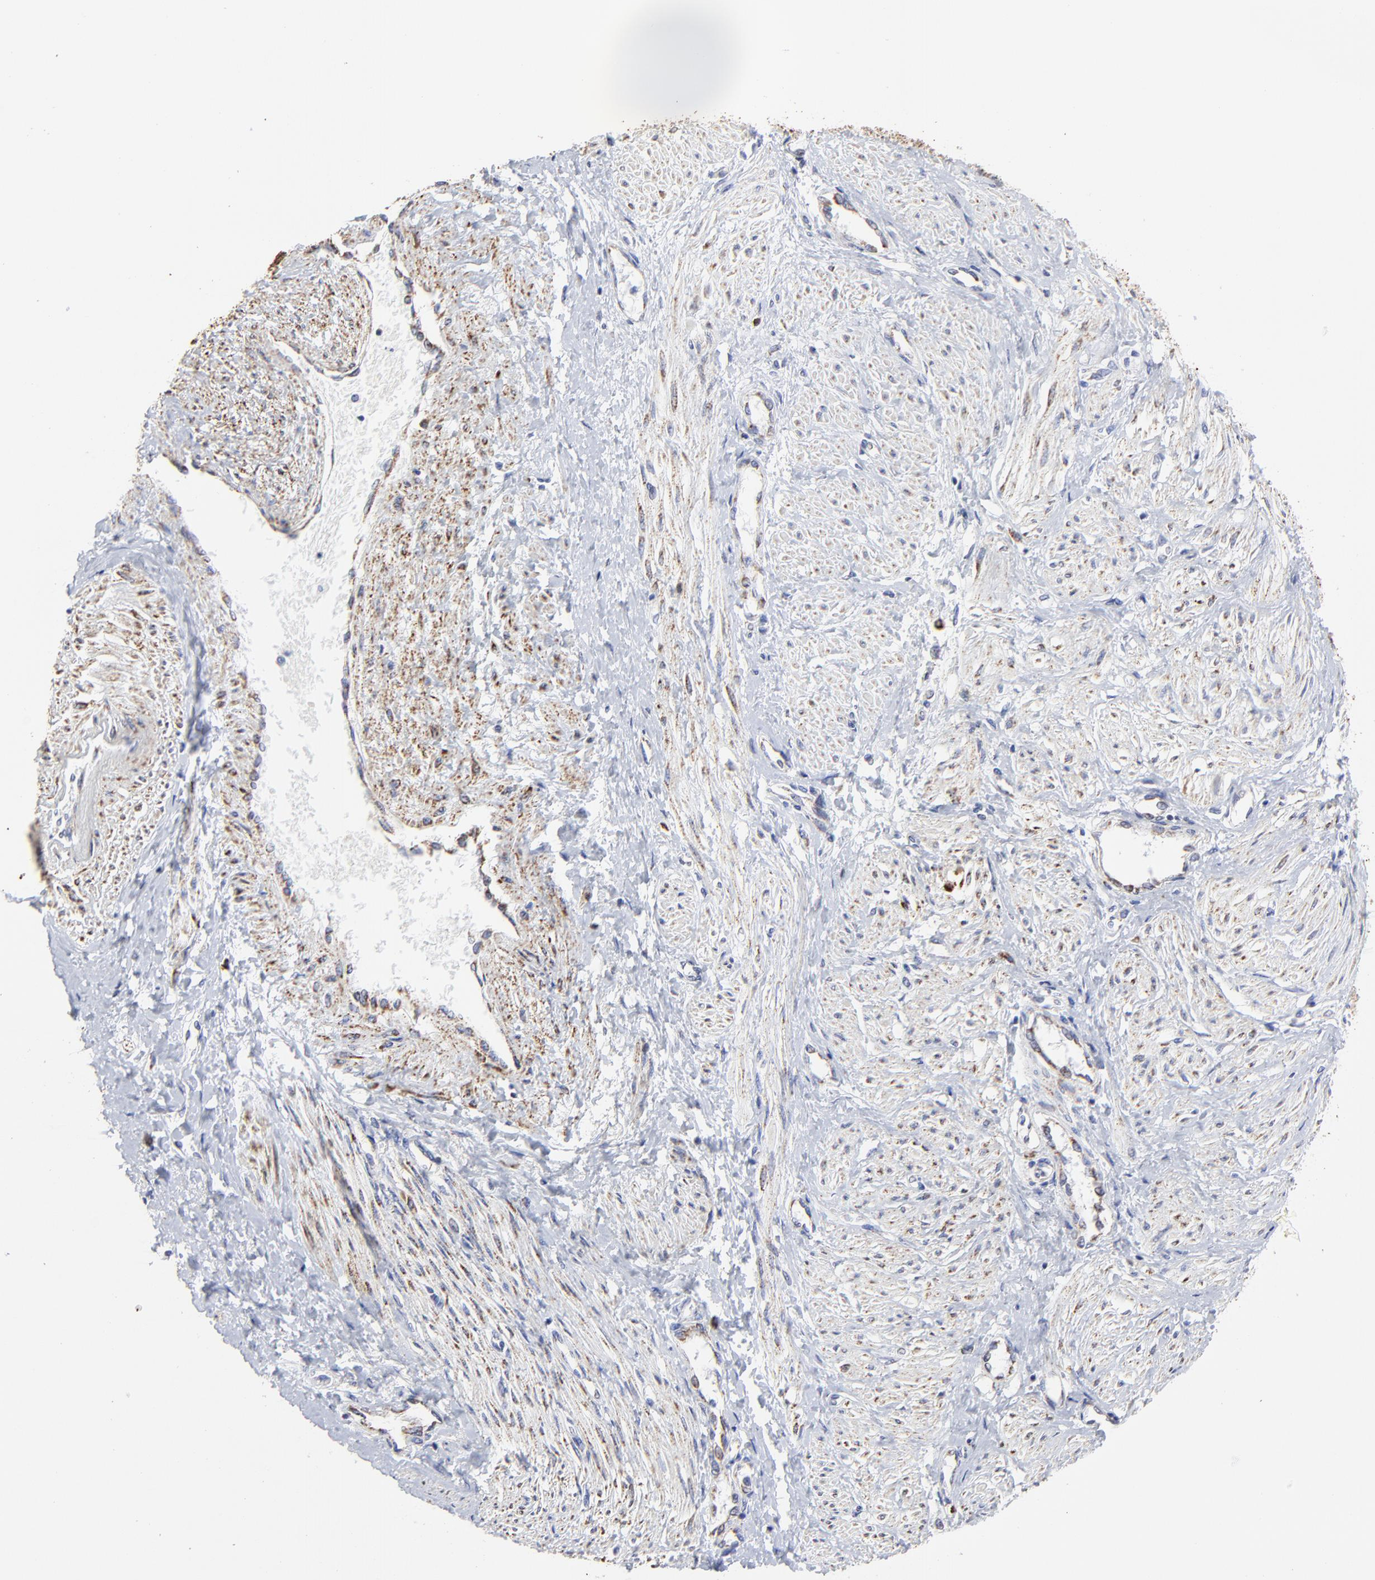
{"staining": {"intensity": "moderate", "quantity": ">75%", "location": "cytoplasmic/membranous"}, "tissue": "smooth muscle", "cell_type": "Smooth muscle cells", "image_type": "normal", "snomed": [{"axis": "morphology", "description": "Normal tissue, NOS"}, {"axis": "topography", "description": "Smooth muscle"}, {"axis": "topography", "description": "Uterus"}], "caption": "This is a photomicrograph of IHC staining of benign smooth muscle, which shows moderate expression in the cytoplasmic/membranous of smooth muscle cells.", "gene": "PINK1", "patient": {"sex": "female", "age": 39}}